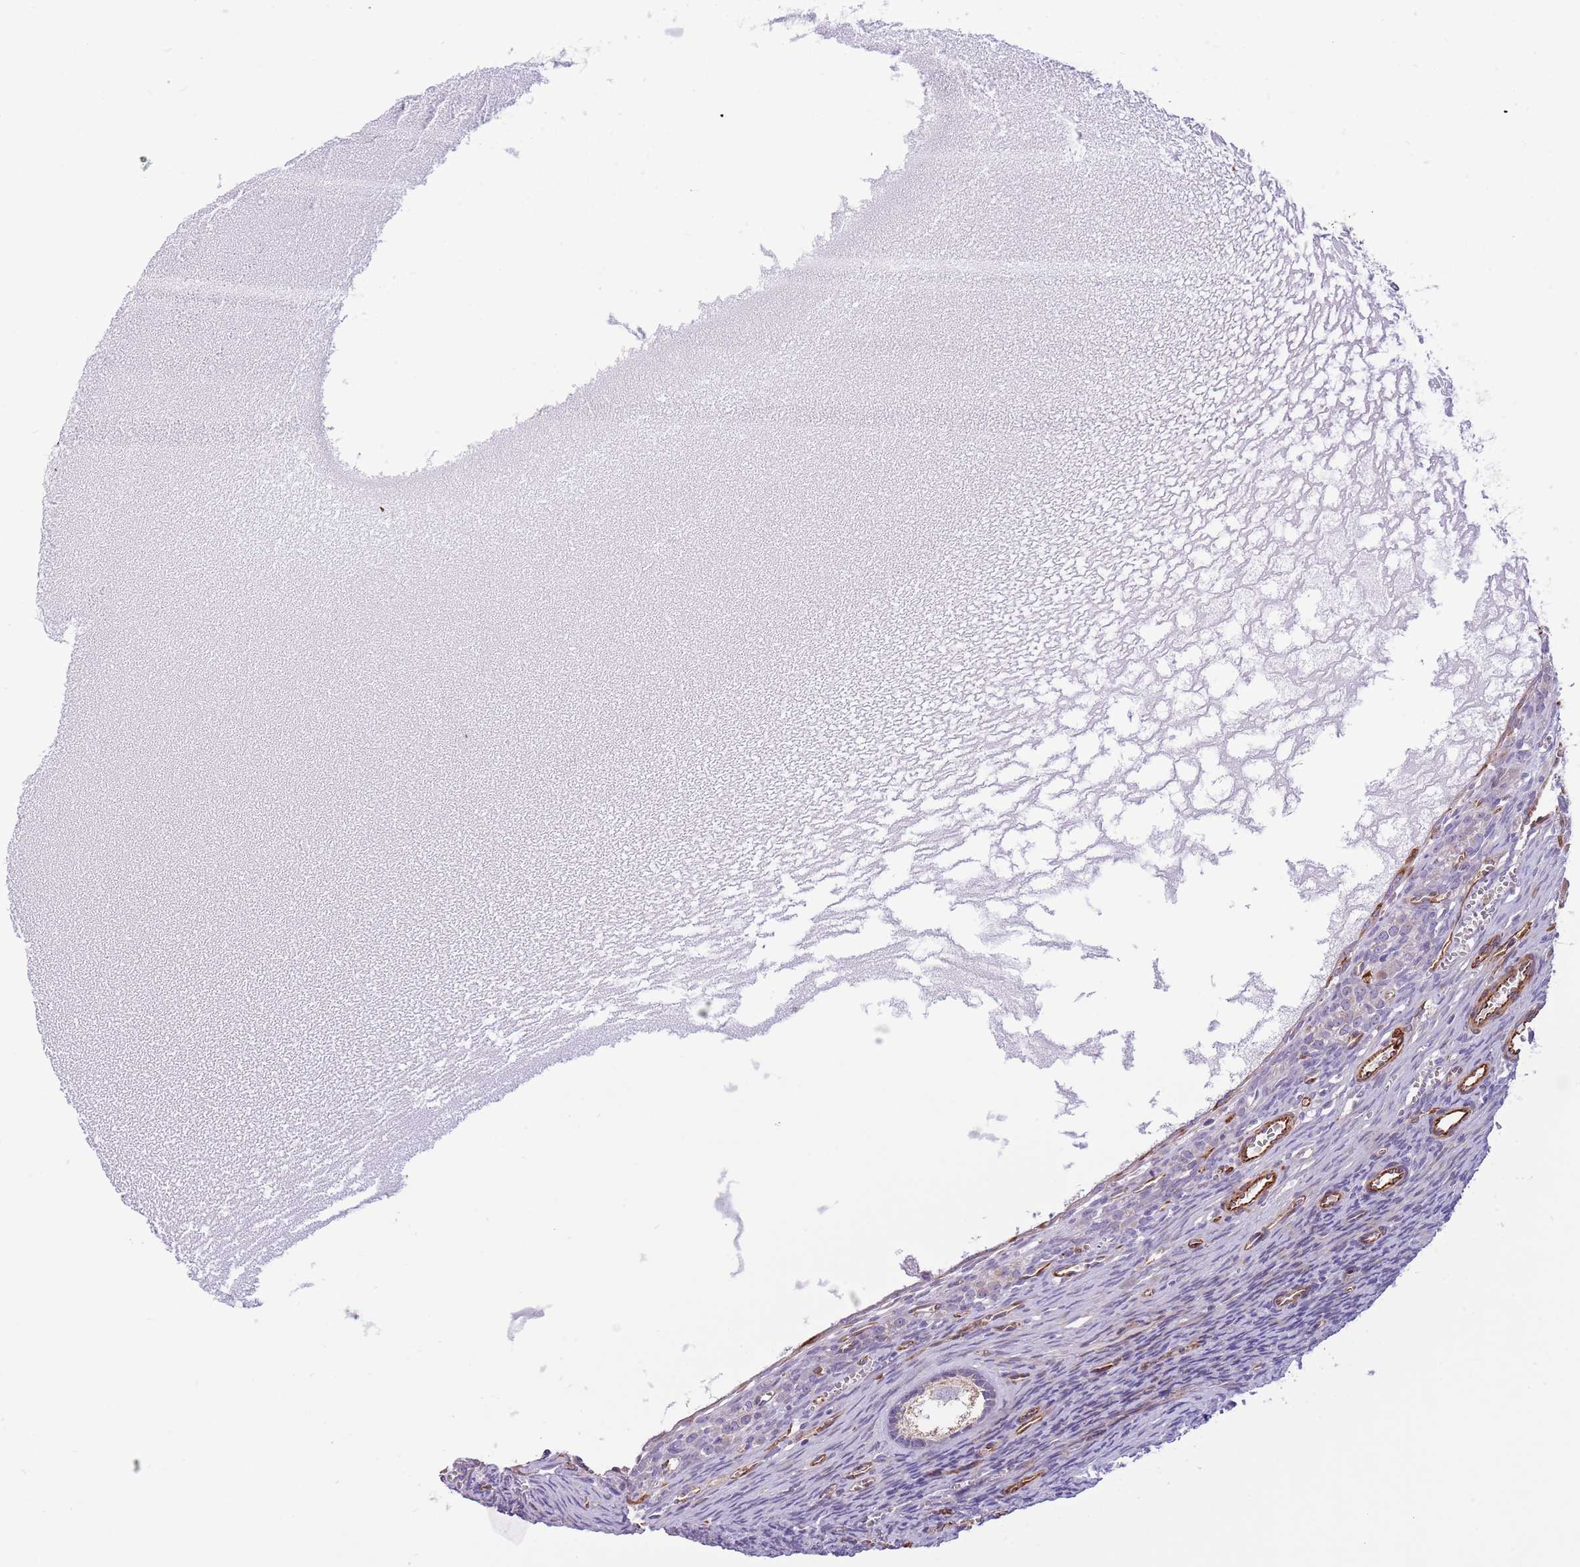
{"staining": {"intensity": "negative", "quantity": "none", "location": "none"}, "tissue": "ovary", "cell_type": "Ovarian stroma cells", "image_type": "normal", "snomed": [{"axis": "morphology", "description": "Normal tissue, NOS"}, {"axis": "topography", "description": "Ovary"}], "caption": "The immunohistochemistry (IHC) histopathology image has no significant positivity in ovarian stroma cells of ovary. The staining is performed using DAB (3,3'-diaminobenzidine) brown chromogen with nuclei counter-stained in using hematoxylin.", "gene": "GAS2L3", "patient": {"sex": "female", "age": 39}}